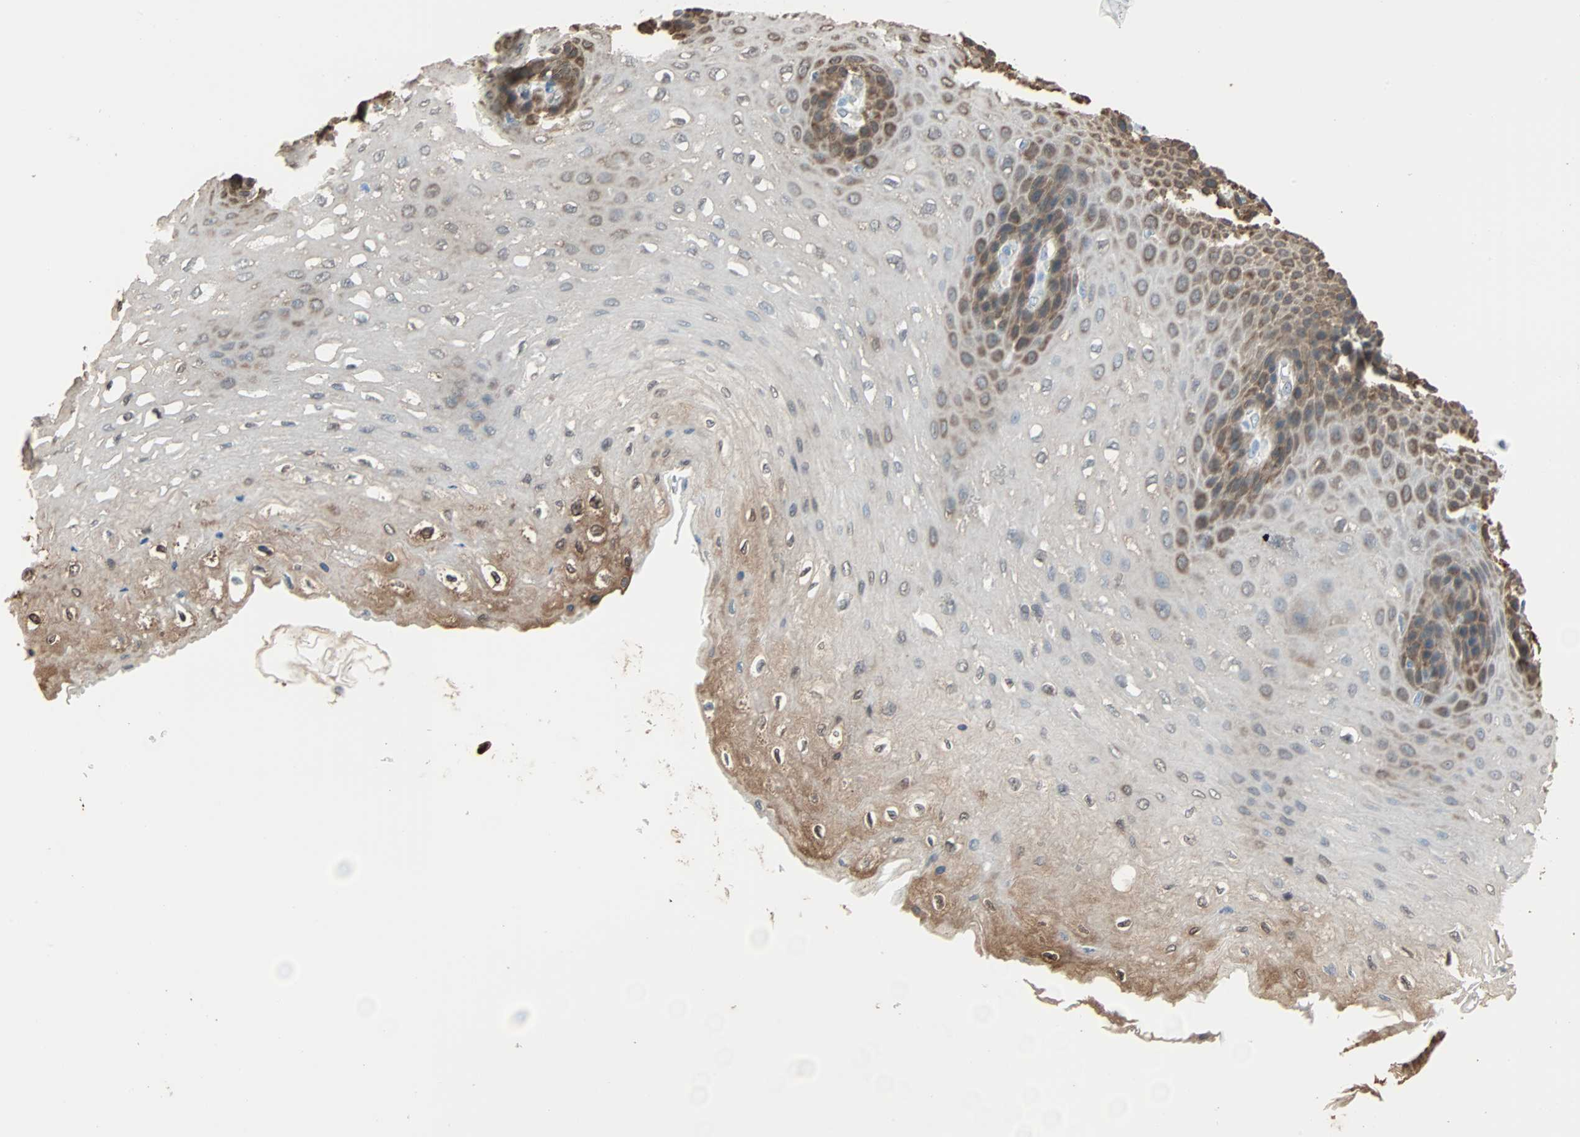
{"staining": {"intensity": "moderate", "quantity": "25%-75%", "location": "cytoplasmic/membranous,nuclear"}, "tissue": "esophagus", "cell_type": "Squamous epithelial cells", "image_type": "normal", "snomed": [{"axis": "morphology", "description": "Normal tissue, NOS"}, {"axis": "topography", "description": "Esophagus"}], "caption": "Immunohistochemistry (IHC) image of unremarkable esophagus: esophagus stained using immunohistochemistry (IHC) shows medium levels of moderate protein expression localized specifically in the cytoplasmic/membranous,nuclear of squamous epithelial cells, appearing as a cytoplasmic/membranous,nuclear brown color.", "gene": "PRDX1", "patient": {"sex": "female", "age": 72}}